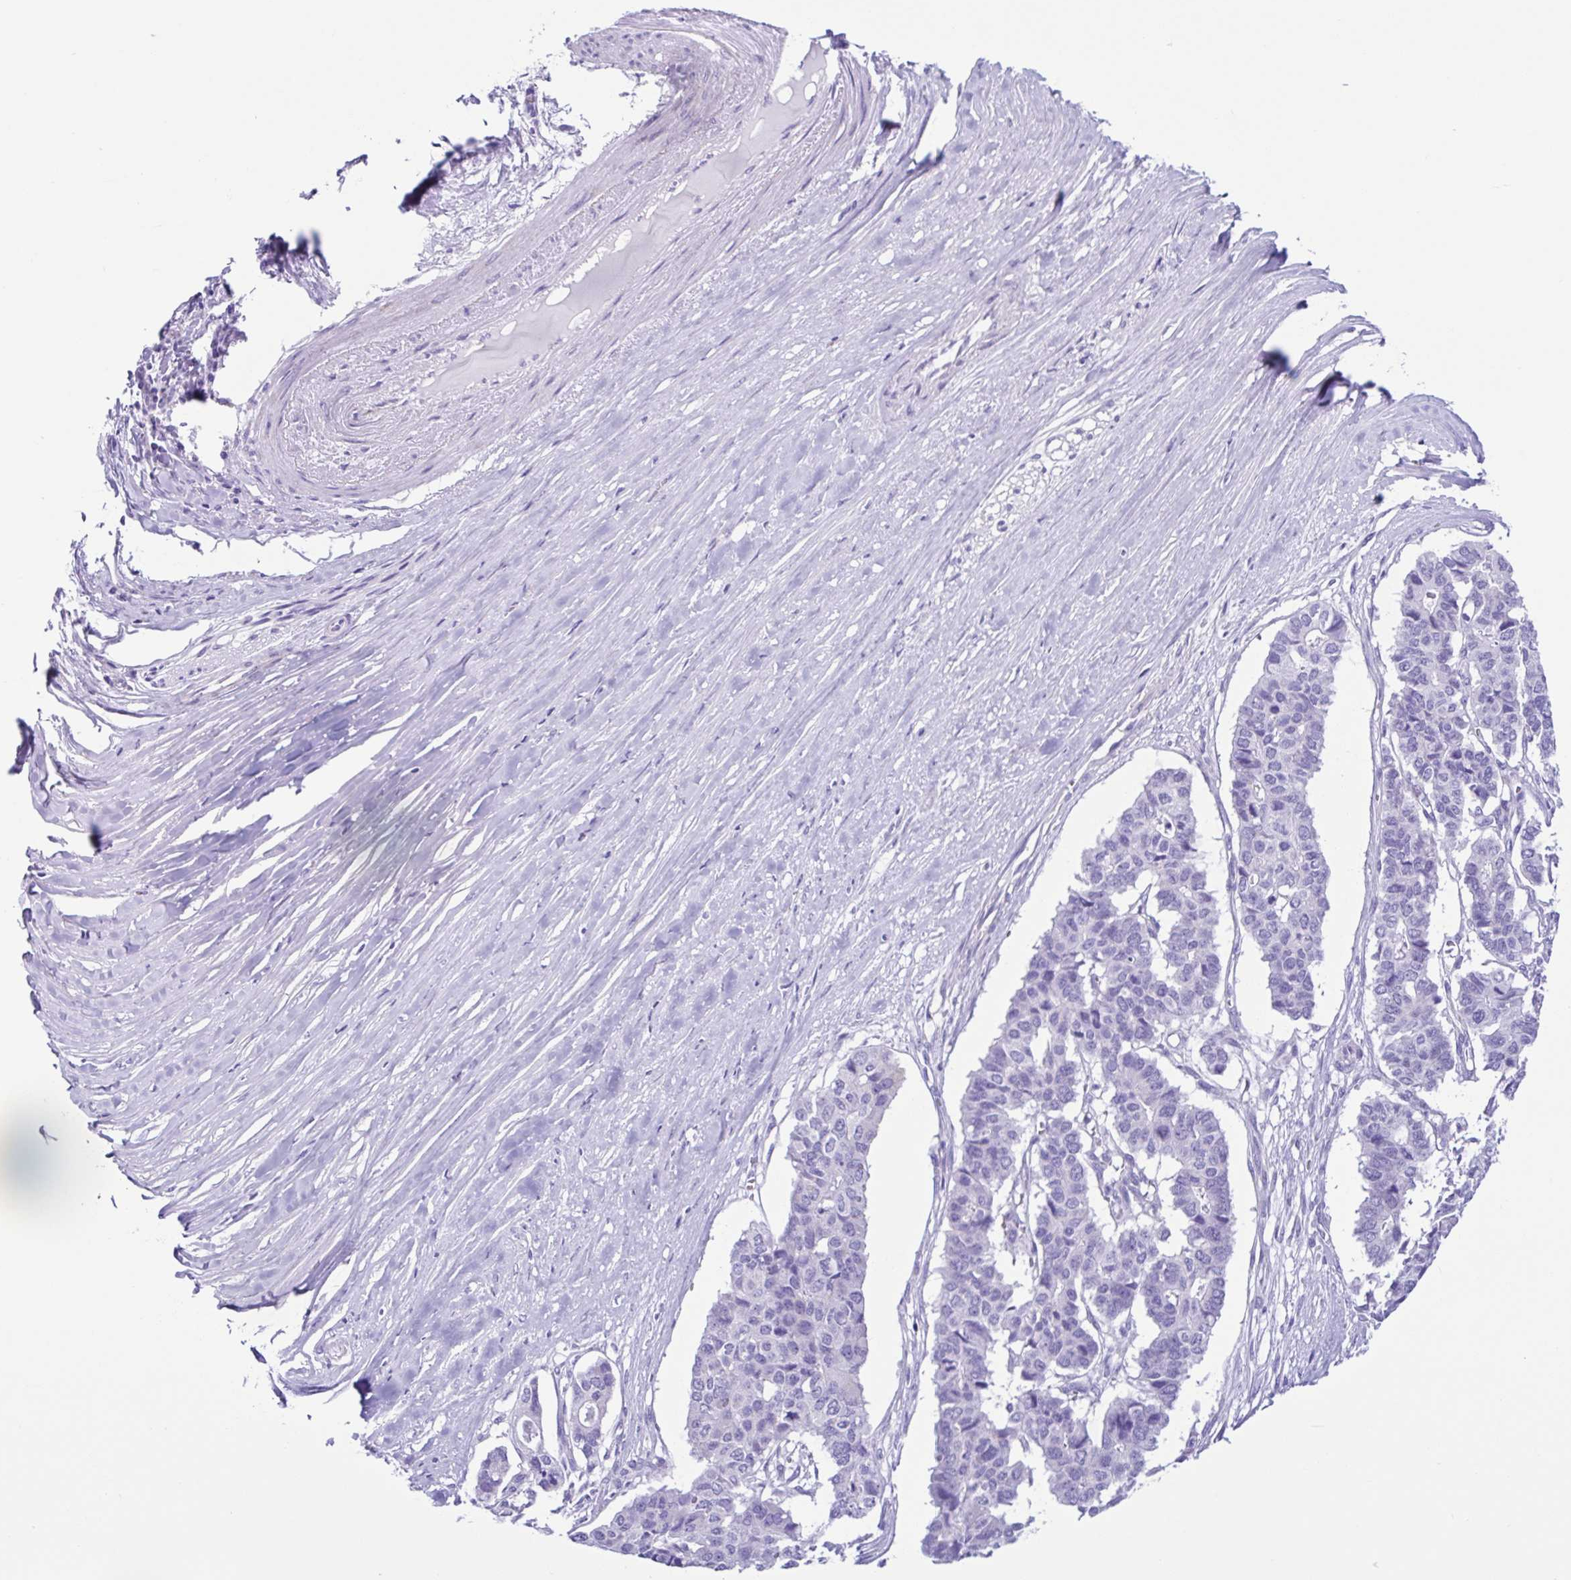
{"staining": {"intensity": "negative", "quantity": "none", "location": "none"}, "tissue": "pancreatic cancer", "cell_type": "Tumor cells", "image_type": "cancer", "snomed": [{"axis": "morphology", "description": "Adenocarcinoma, NOS"}, {"axis": "topography", "description": "Pancreas"}], "caption": "Pancreatic adenocarcinoma was stained to show a protein in brown. There is no significant expression in tumor cells. (Immunohistochemistry (ihc), brightfield microscopy, high magnification).", "gene": "ACTRT3", "patient": {"sex": "male", "age": 50}}